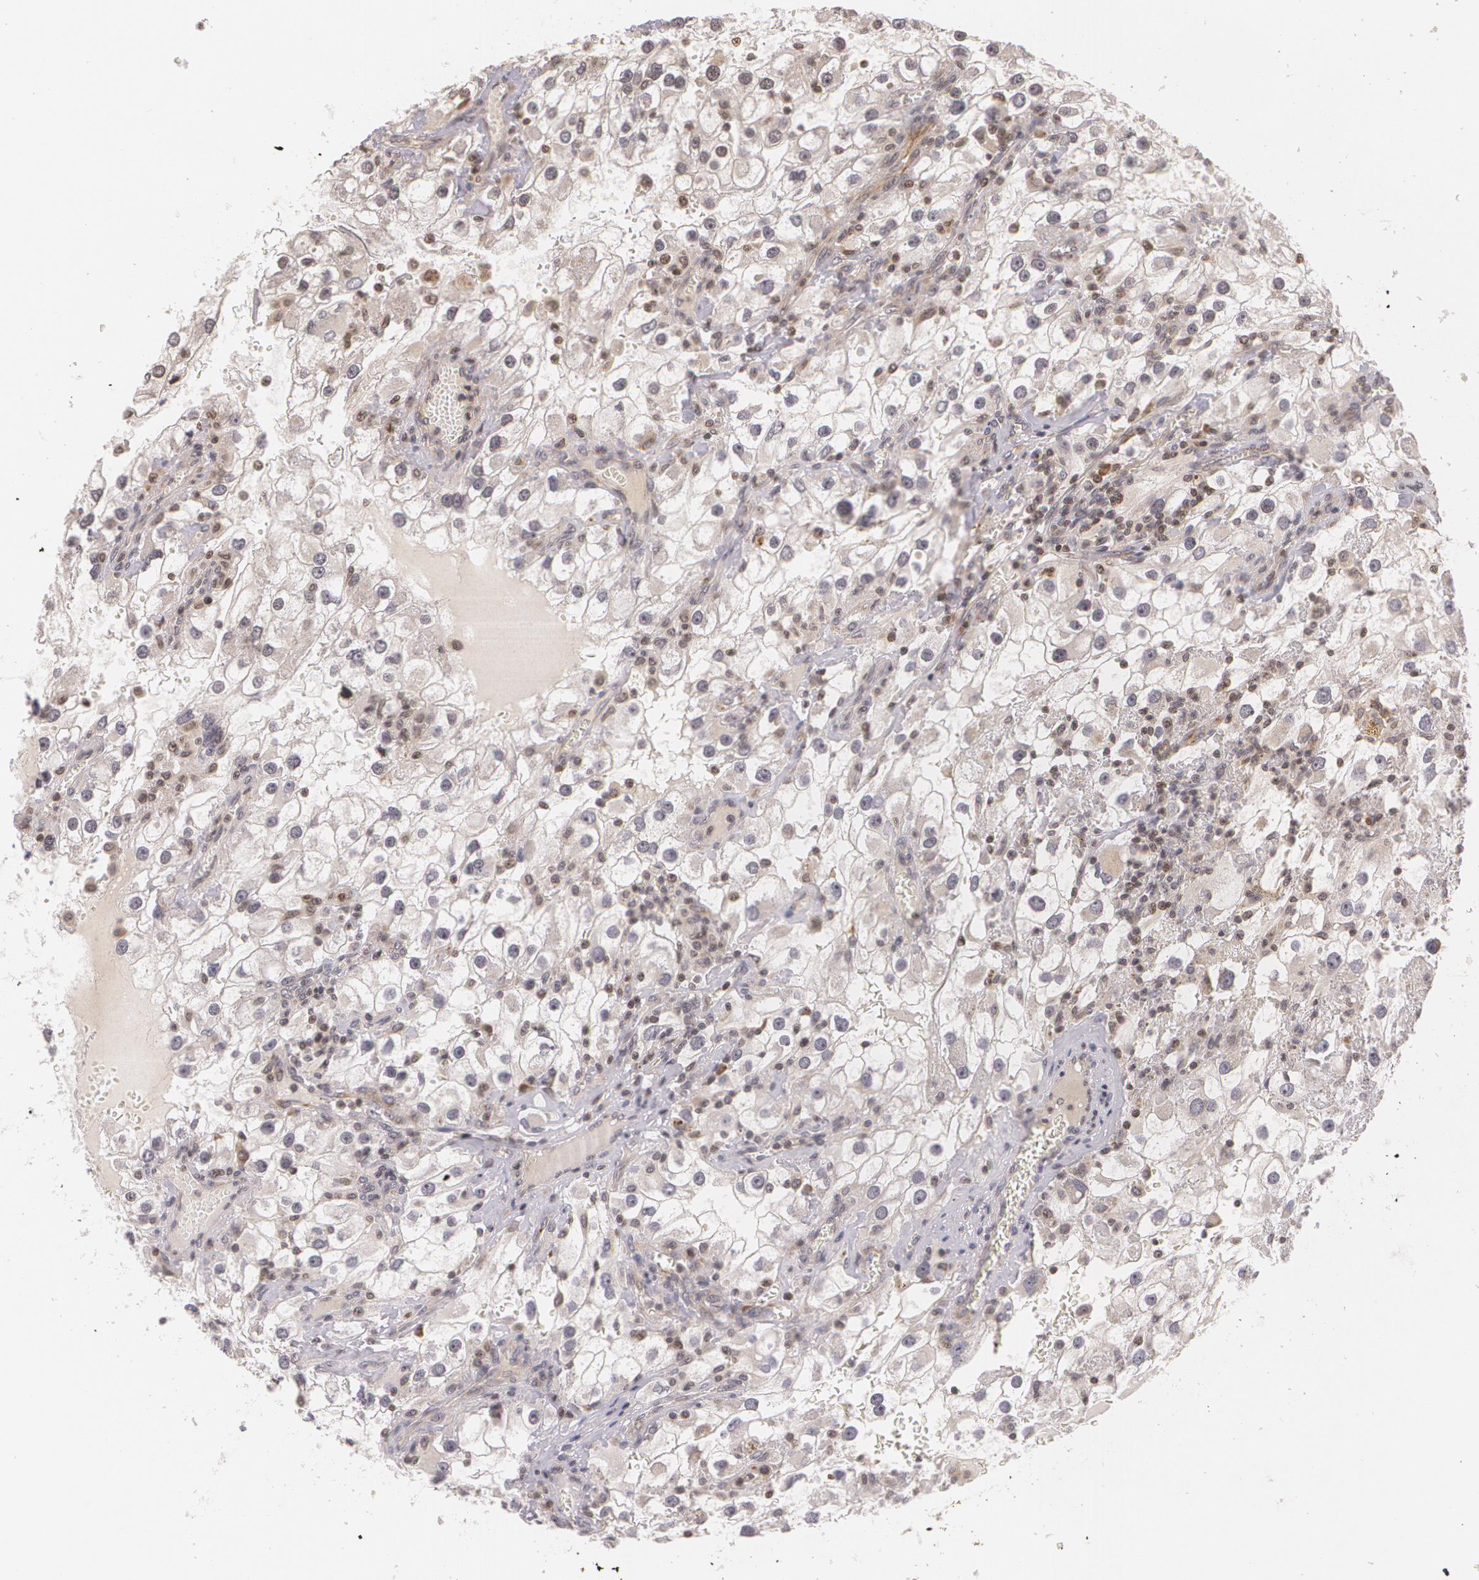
{"staining": {"intensity": "weak", "quantity": "25%-75%", "location": "cytoplasmic/membranous"}, "tissue": "renal cancer", "cell_type": "Tumor cells", "image_type": "cancer", "snomed": [{"axis": "morphology", "description": "Adenocarcinoma, NOS"}, {"axis": "topography", "description": "Kidney"}], "caption": "Weak cytoplasmic/membranous positivity for a protein is present in approximately 25%-75% of tumor cells of renal adenocarcinoma using immunohistochemistry.", "gene": "VAV3", "patient": {"sex": "female", "age": 52}}